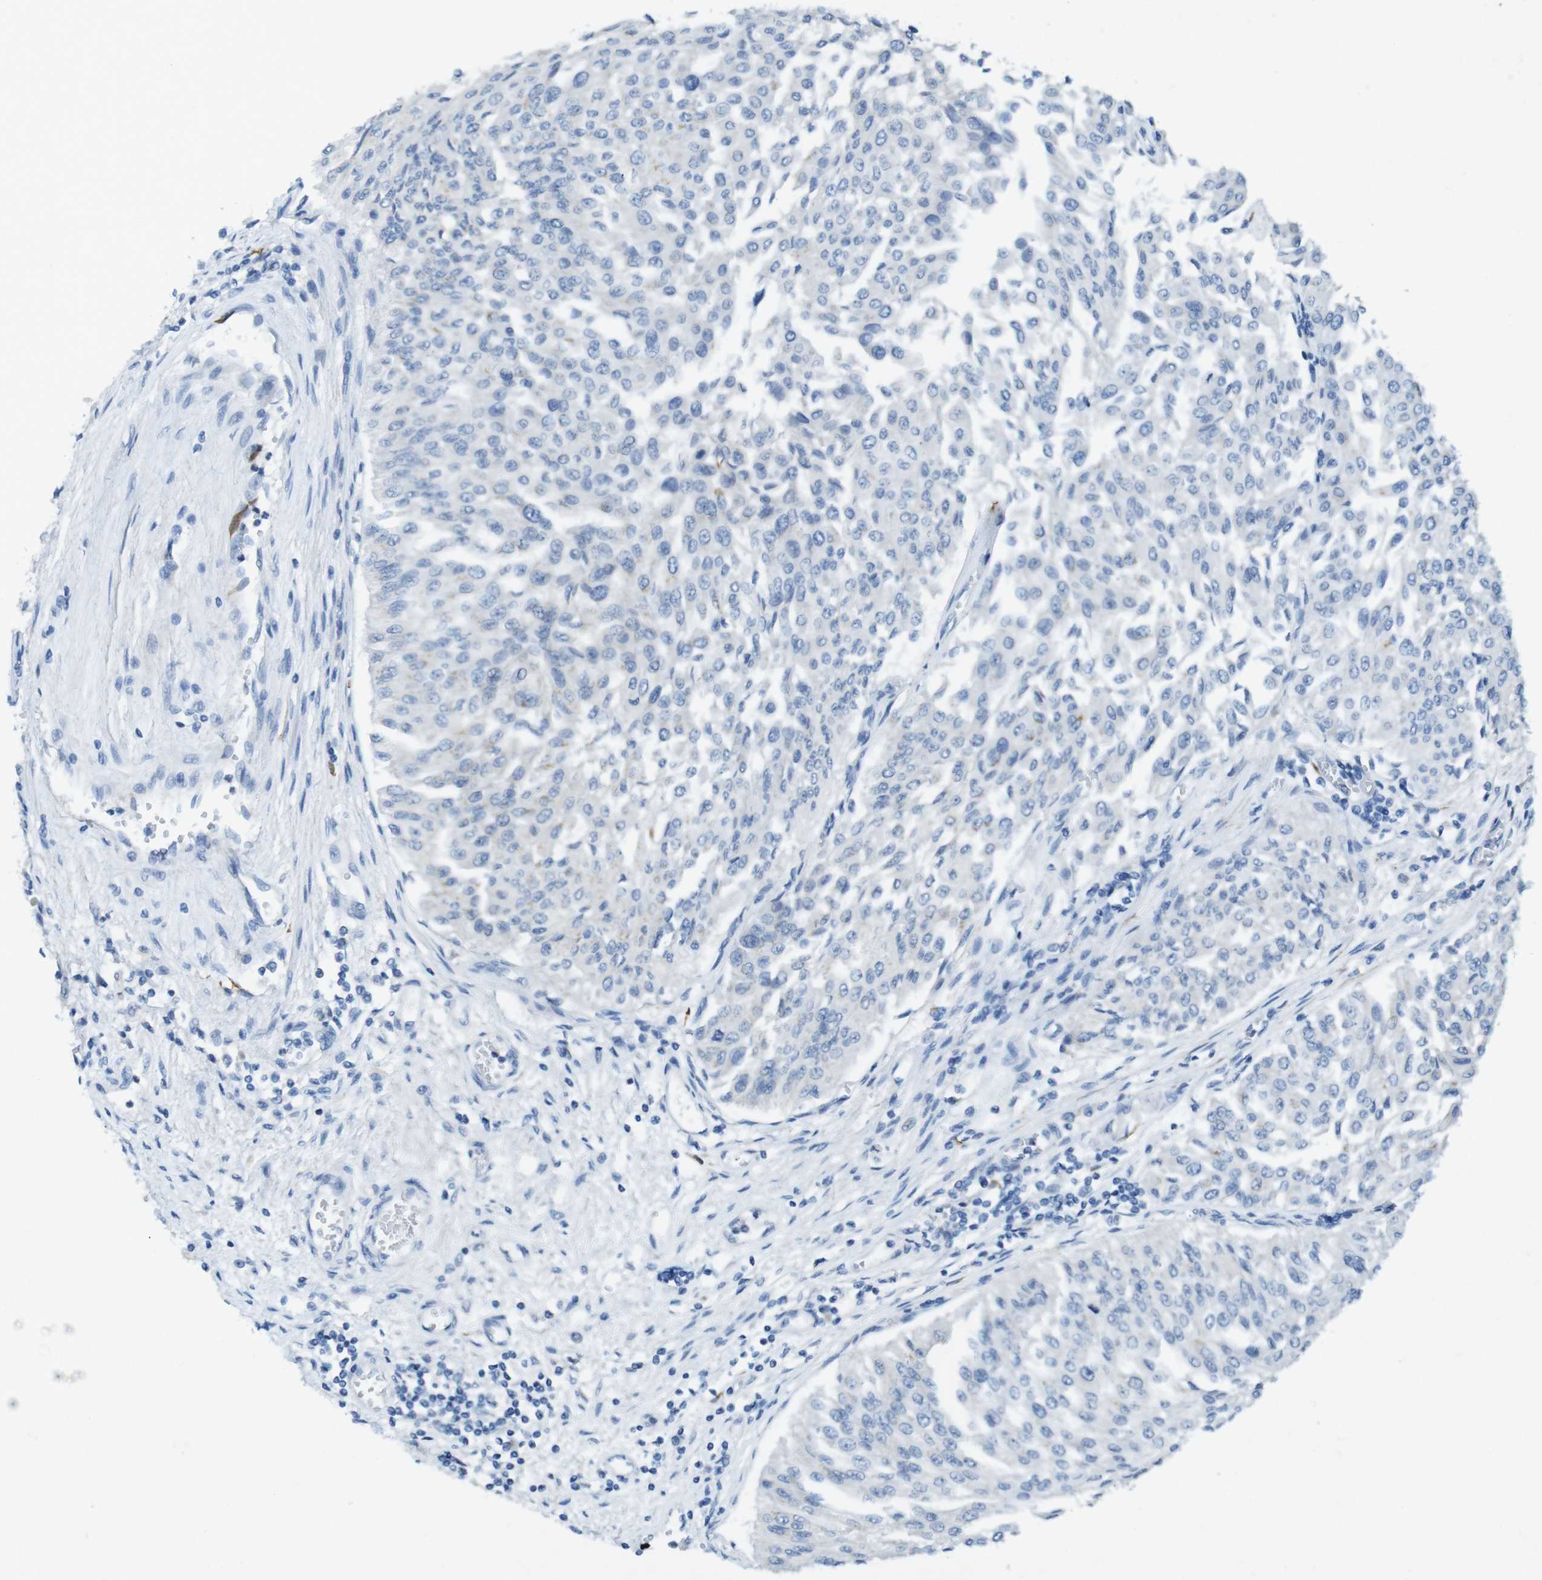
{"staining": {"intensity": "negative", "quantity": "none", "location": "none"}, "tissue": "urothelial cancer", "cell_type": "Tumor cells", "image_type": "cancer", "snomed": [{"axis": "morphology", "description": "Urothelial carcinoma, Low grade"}, {"axis": "topography", "description": "Urinary bladder"}], "caption": "High power microscopy image of an immunohistochemistry image of urothelial cancer, revealing no significant staining in tumor cells.", "gene": "CD320", "patient": {"sex": "male", "age": 67}}